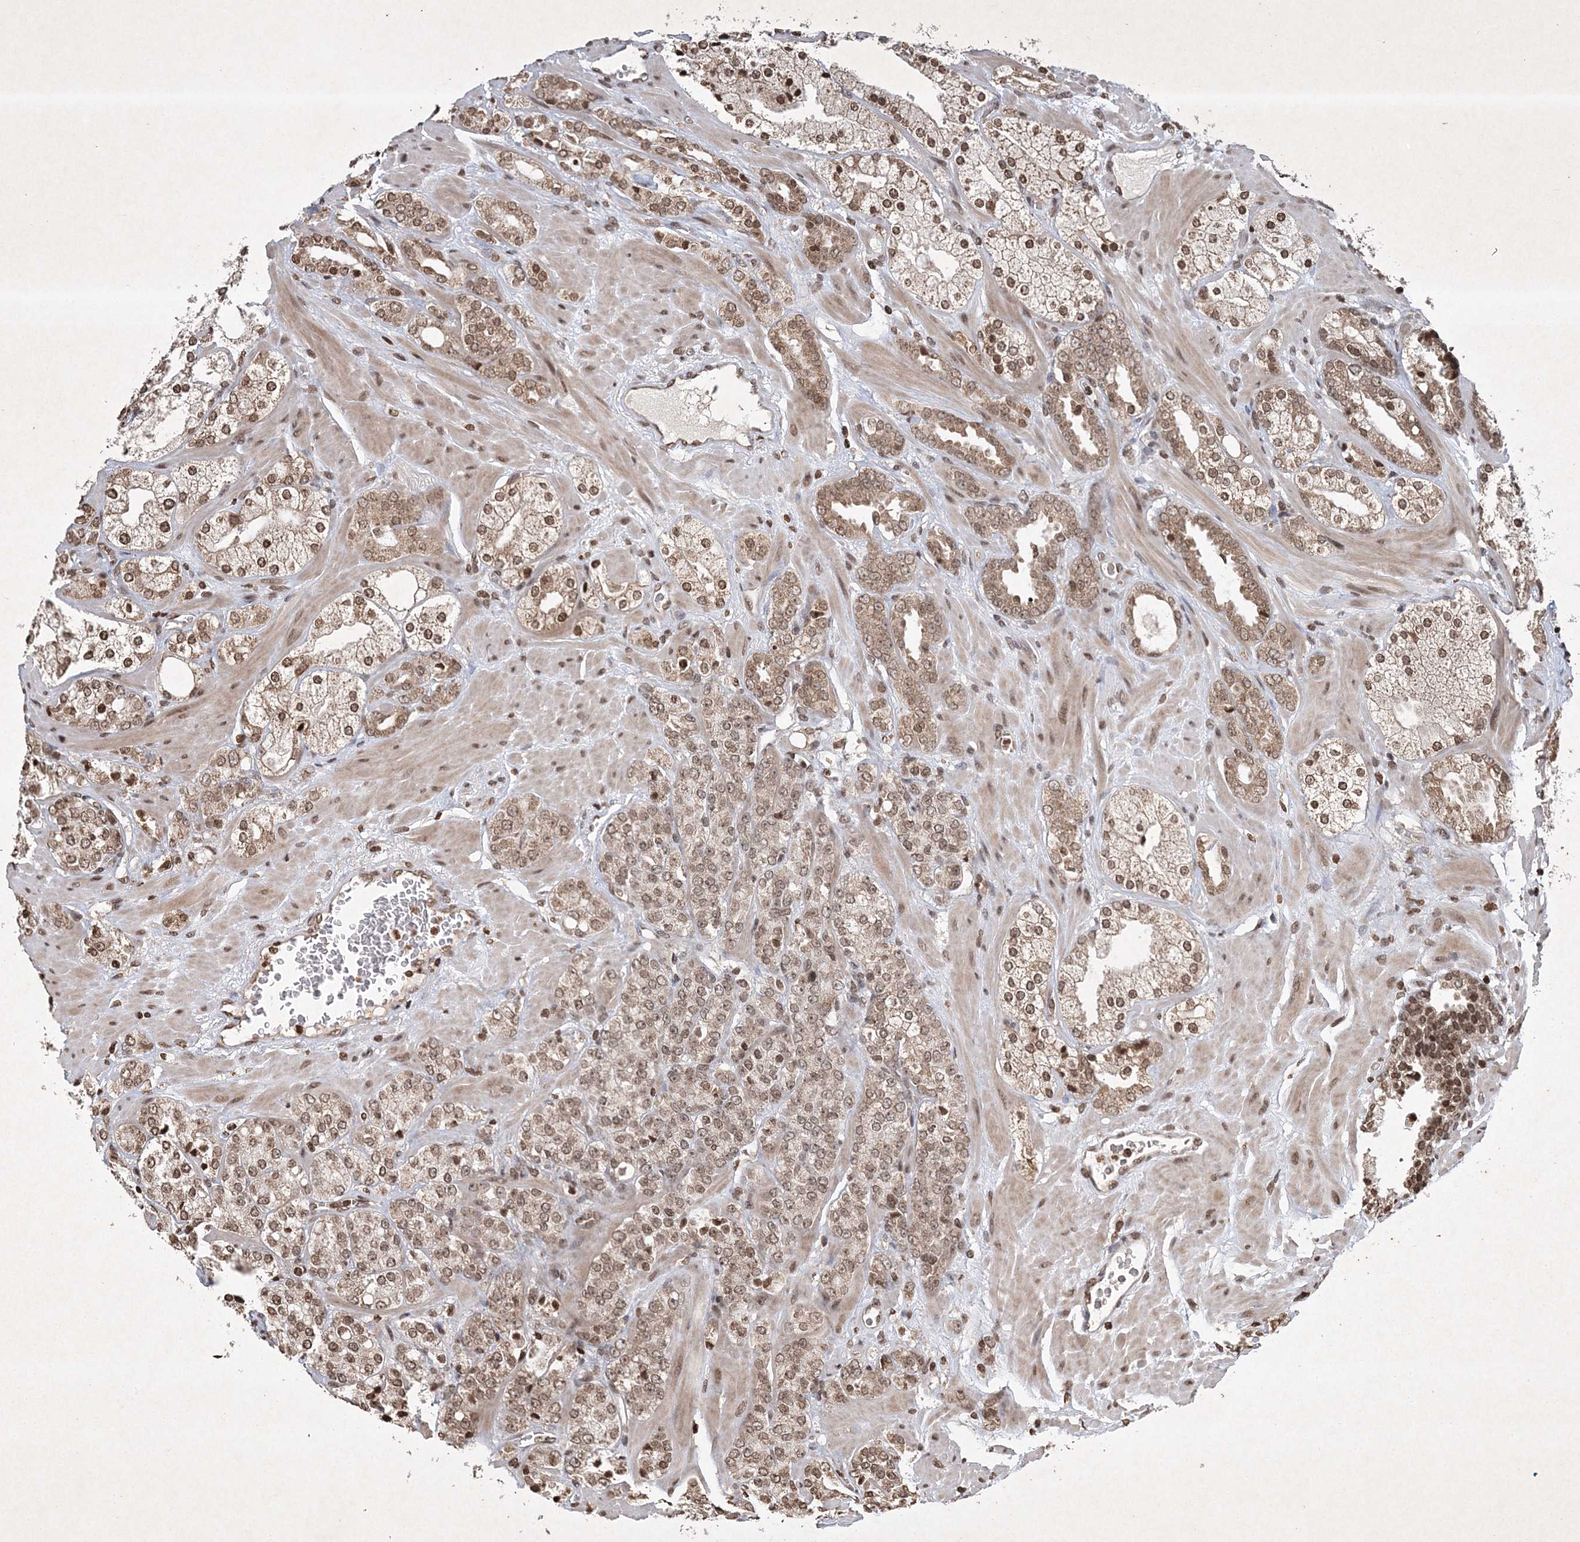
{"staining": {"intensity": "moderate", "quantity": ">75%", "location": "nuclear"}, "tissue": "prostate cancer", "cell_type": "Tumor cells", "image_type": "cancer", "snomed": [{"axis": "morphology", "description": "Adenocarcinoma, High grade"}, {"axis": "topography", "description": "Prostate"}], "caption": "This photomicrograph exhibits immunohistochemistry staining of human prostate cancer, with medium moderate nuclear positivity in about >75% of tumor cells.", "gene": "NEDD9", "patient": {"sex": "male", "age": 64}}